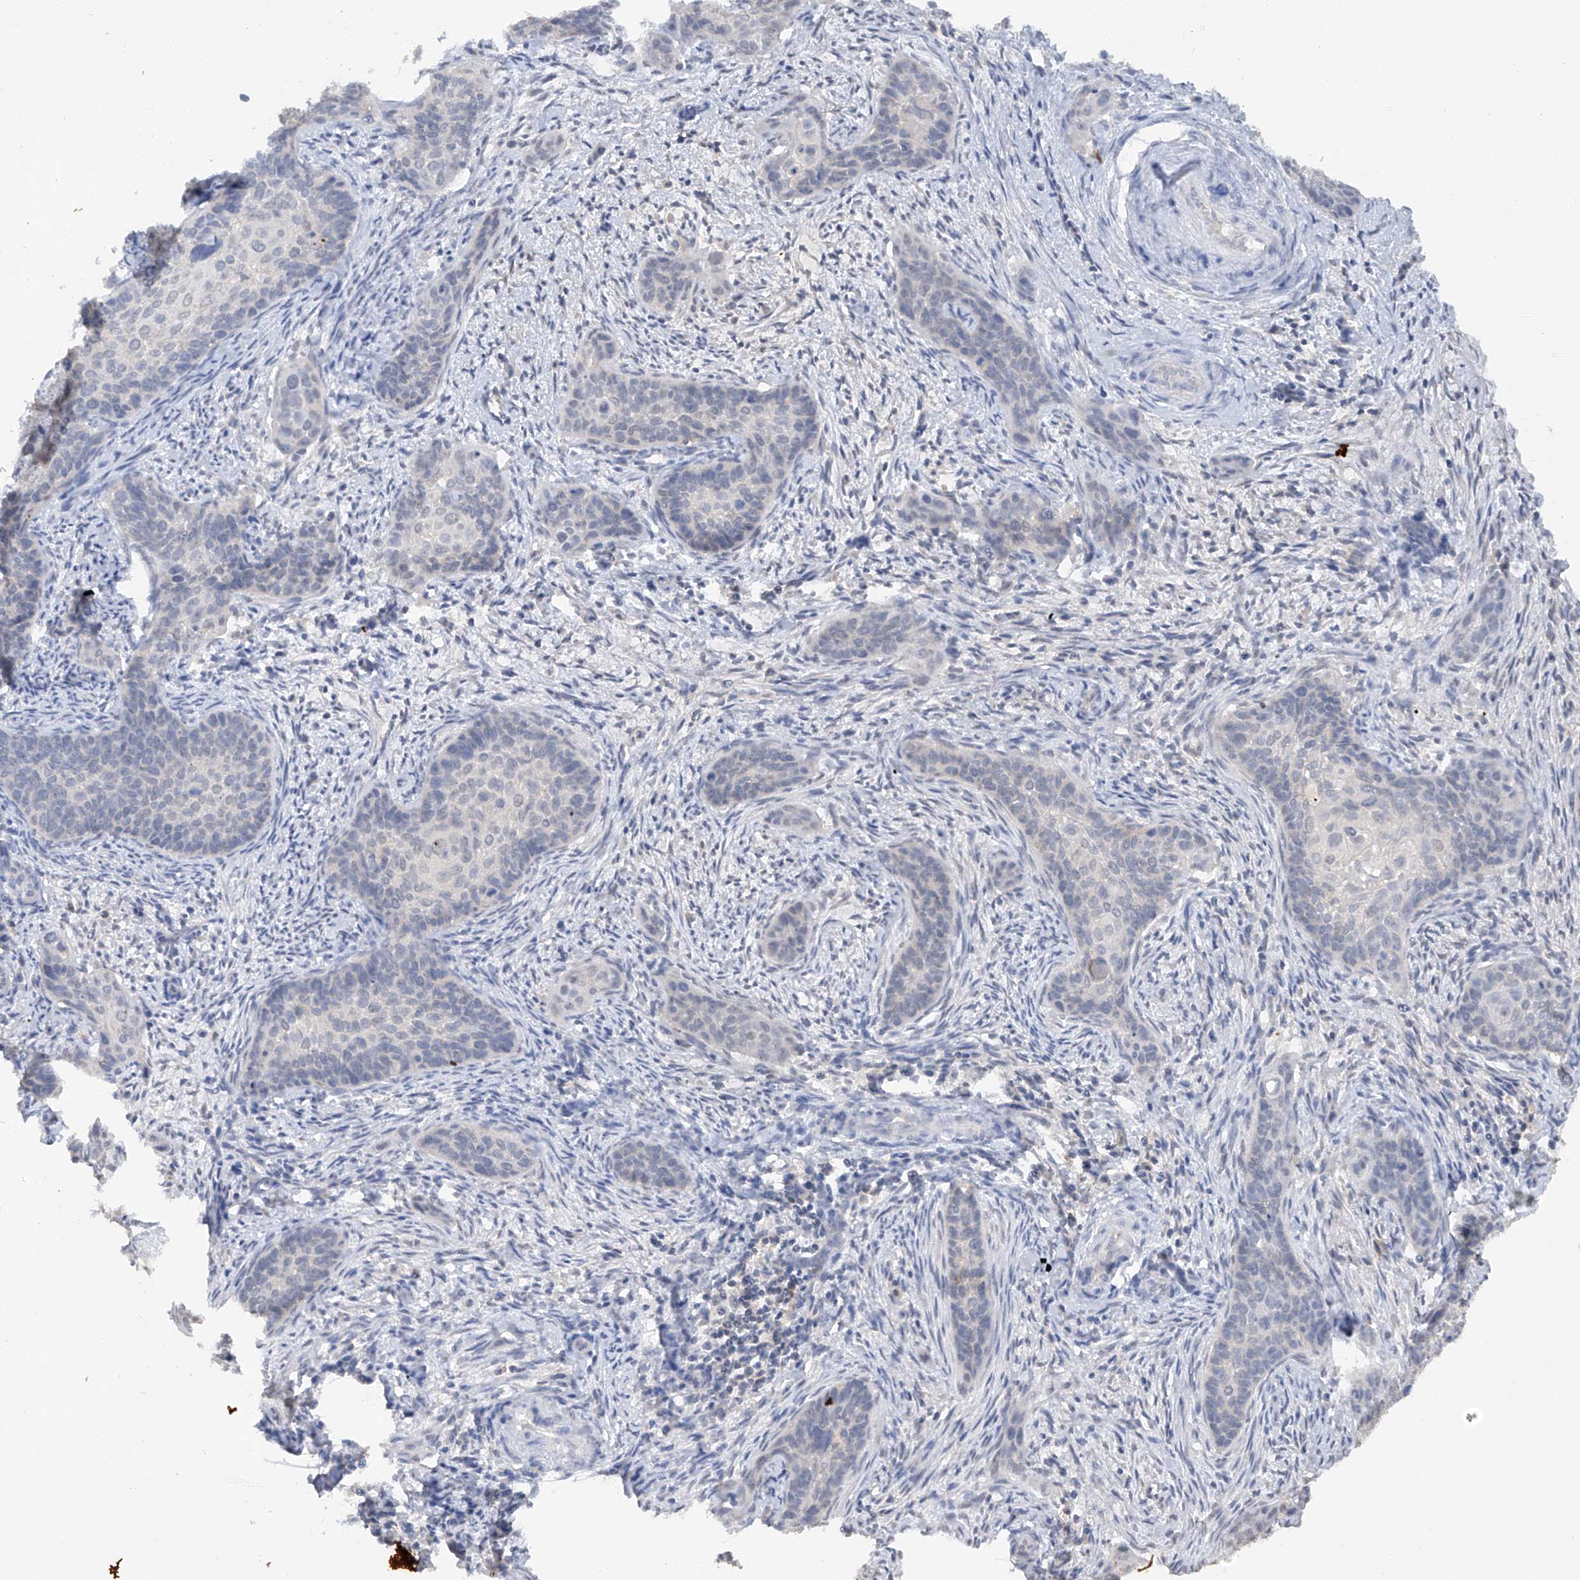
{"staining": {"intensity": "negative", "quantity": "none", "location": "none"}, "tissue": "cervical cancer", "cell_type": "Tumor cells", "image_type": "cancer", "snomed": [{"axis": "morphology", "description": "Squamous cell carcinoma, NOS"}, {"axis": "topography", "description": "Cervix"}], "caption": "Immunohistochemistry histopathology image of human cervical cancer (squamous cell carcinoma) stained for a protein (brown), which exhibits no staining in tumor cells.", "gene": "HAS3", "patient": {"sex": "female", "age": 33}}